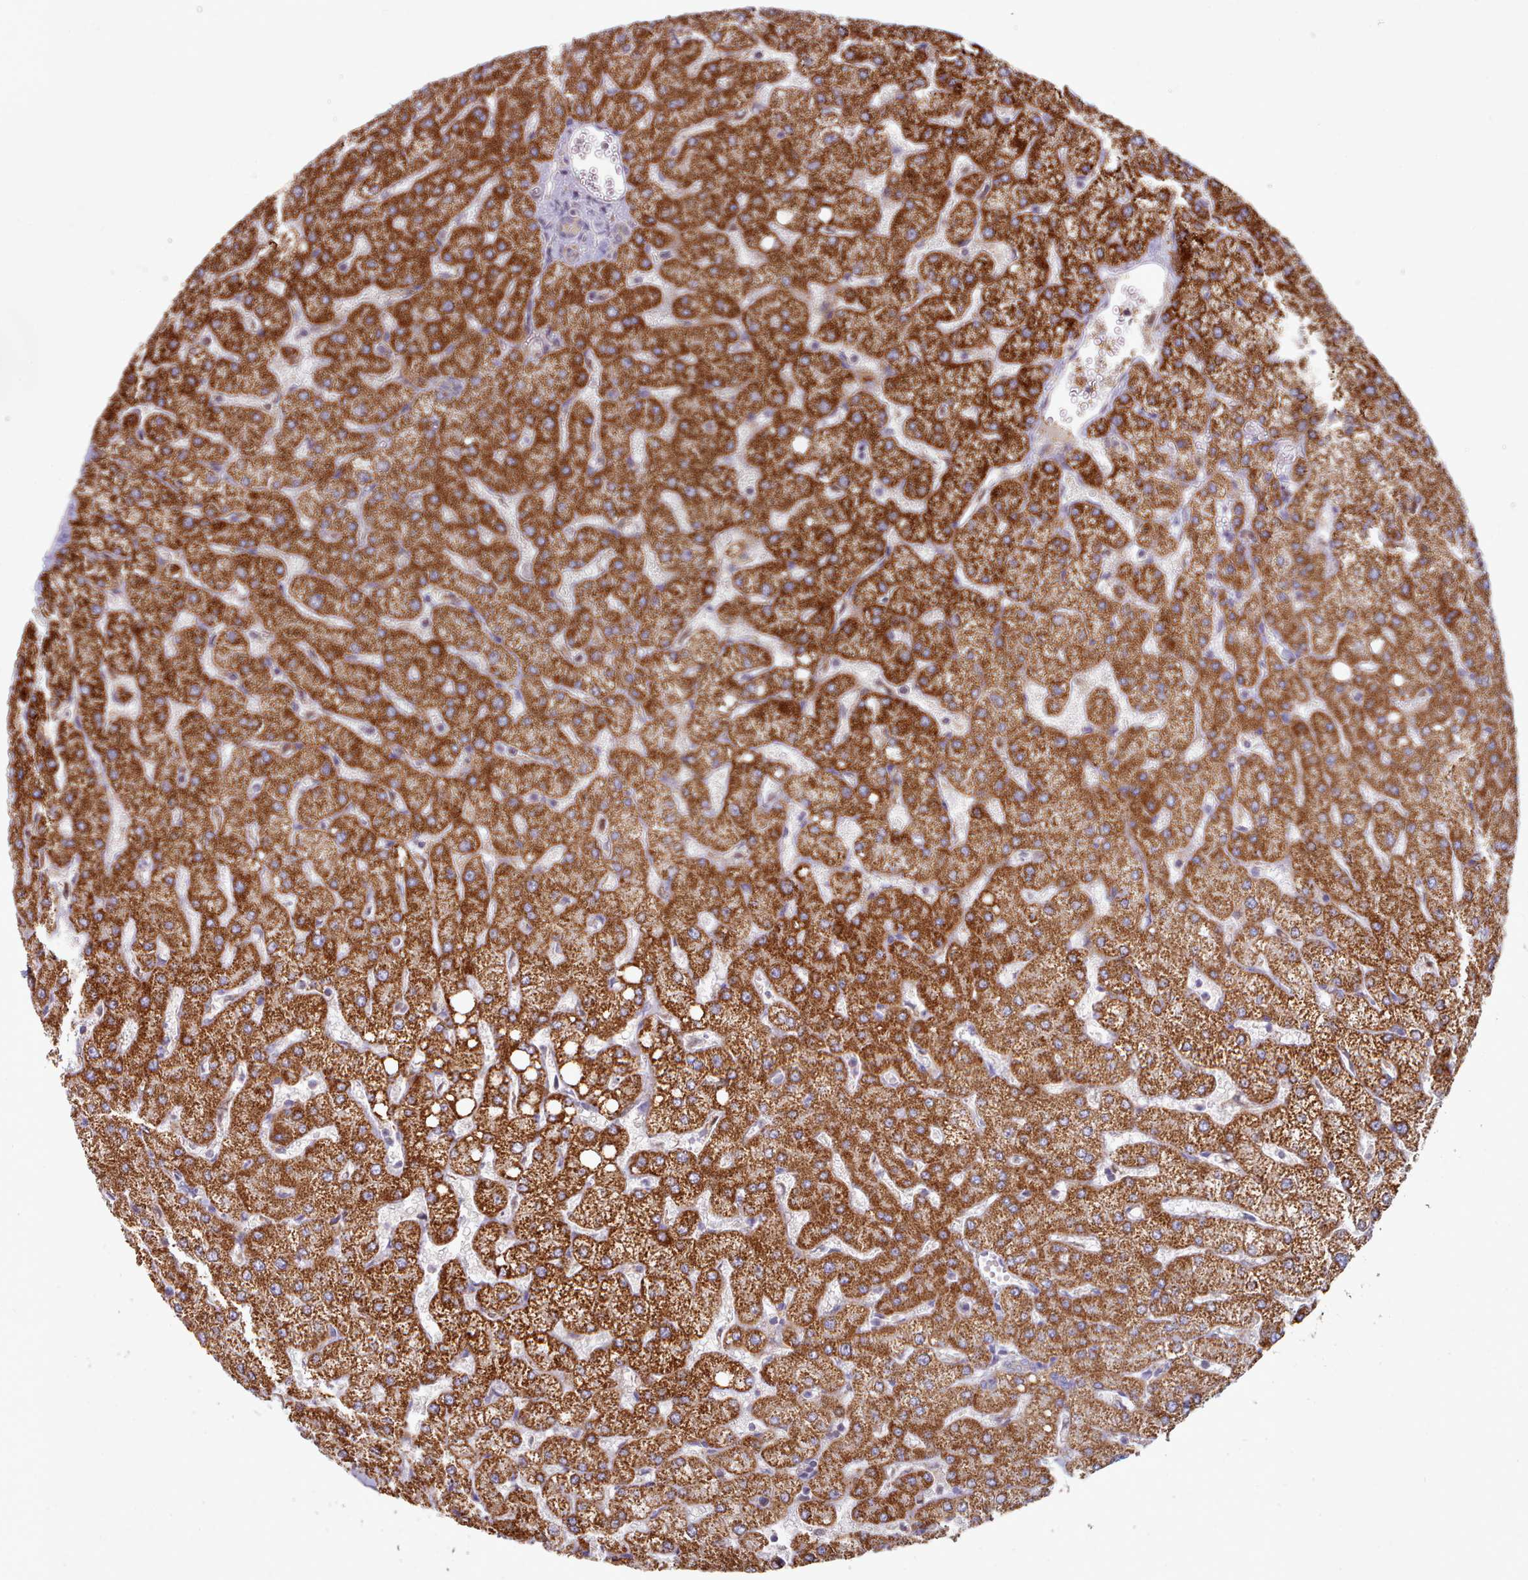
{"staining": {"intensity": "negative", "quantity": "none", "location": "none"}, "tissue": "liver", "cell_type": "Cholangiocytes", "image_type": "normal", "snomed": [{"axis": "morphology", "description": "Normal tissue, NOS"}, {"axis": "topography", "description": "Liver"}], "caption": "This is an immunohistochemistry image of normal human liver. There is no staining in cholangiocytes.", "gene": "HSDL2", "patient": {"sex": "female", "age": 54}}